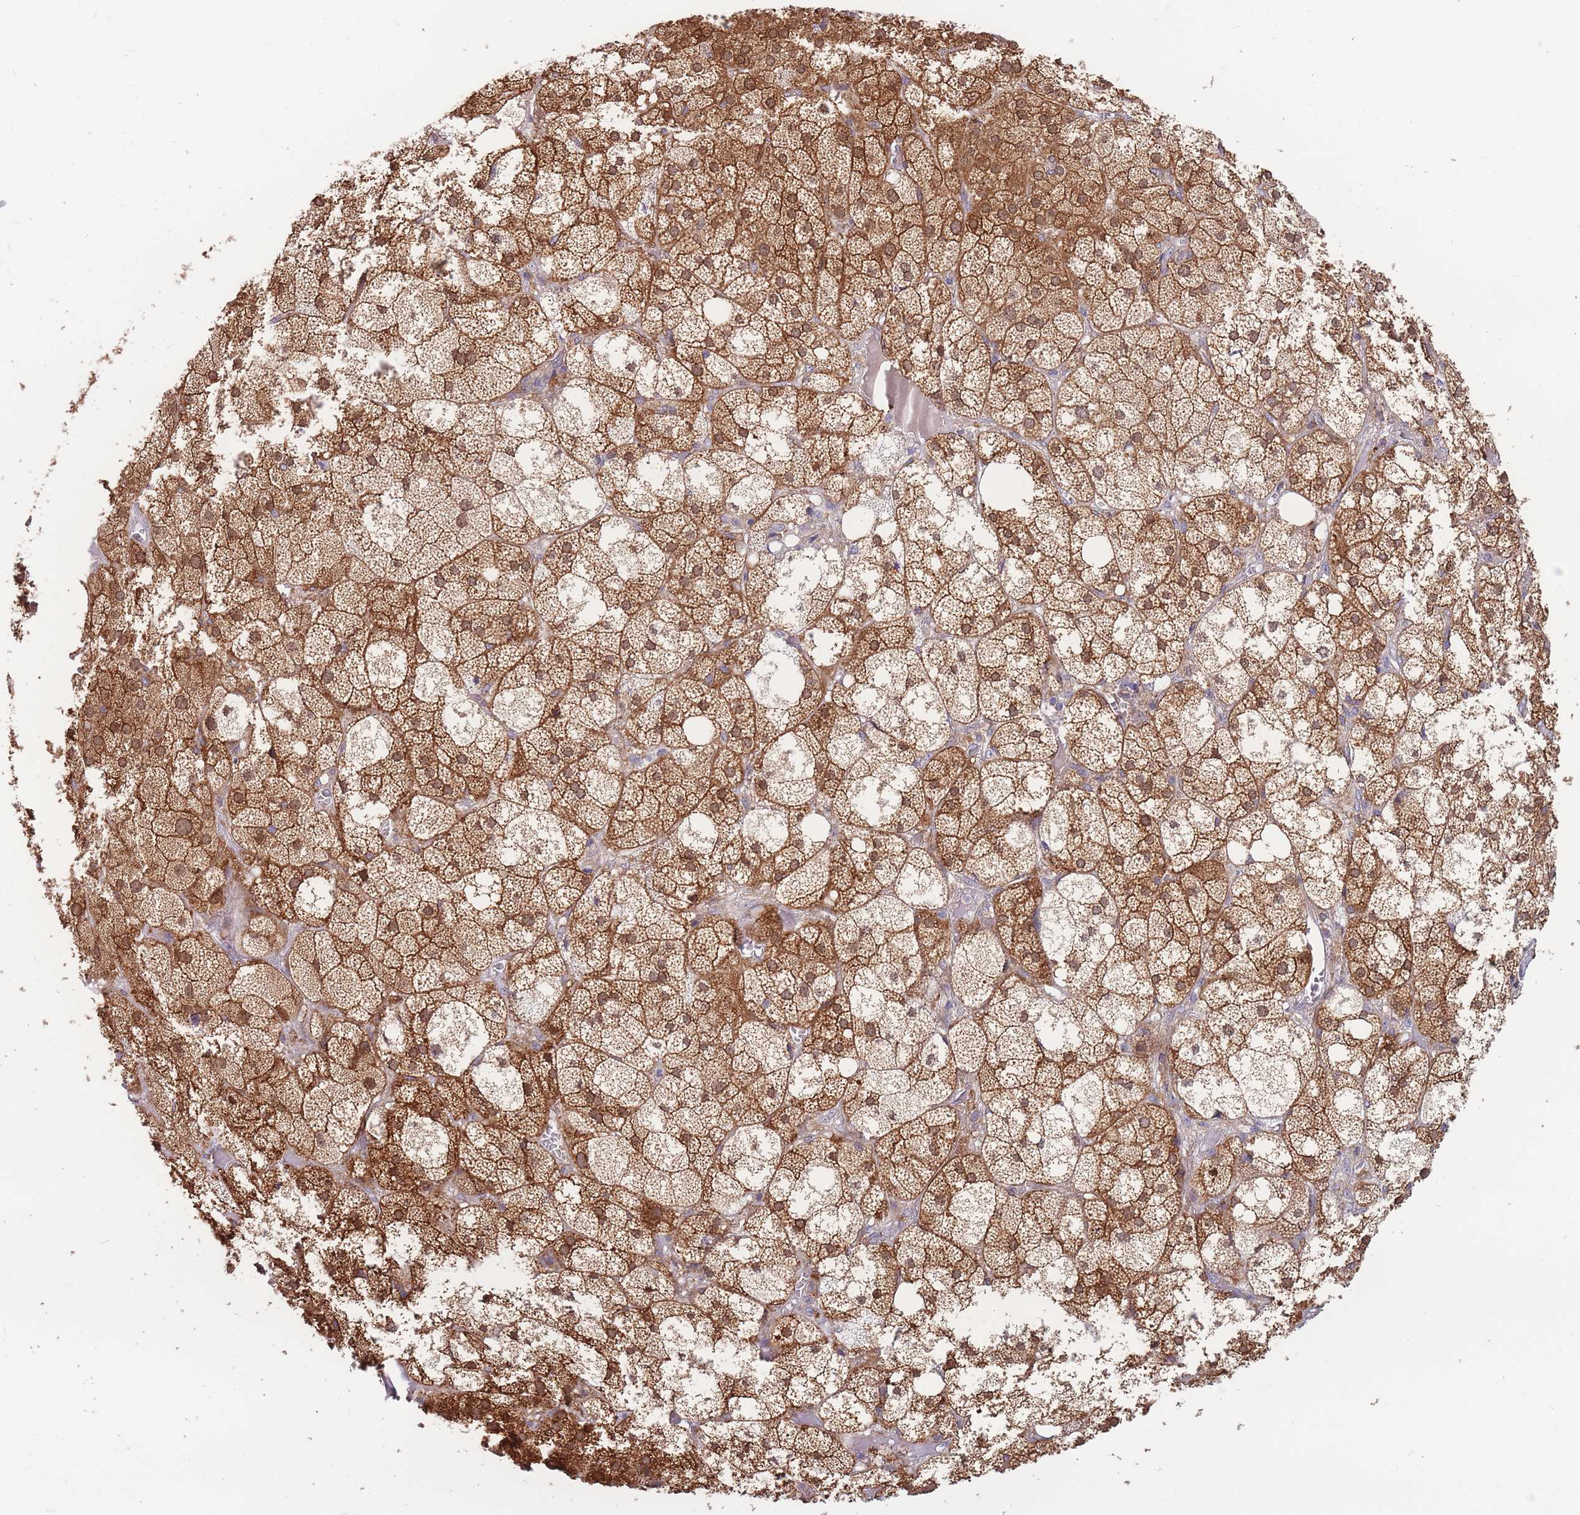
{"staining": {"intensity": "moderate", "quantity": ">75%", "location": "cytoplasmic/membranous,nuclear"}, "tissue": "adrenal gland", "cell_type": "Glandular cells", "image_type": "normal", "snomed": [{"axis": "morphology", "description": "Normal tissue, NOS"}, {"axis": "topography", "description": "Adrenal gland"}], "caption": "Immunohistochemistry (IHC) of unremarkable adrenal gland displays medium levels of moderate cytoplasmic/membranous,nuclear staining in about >75% of glandular cells.", "gene": "TMEM131L", "patient": {"sex": "female", "age": 61}}